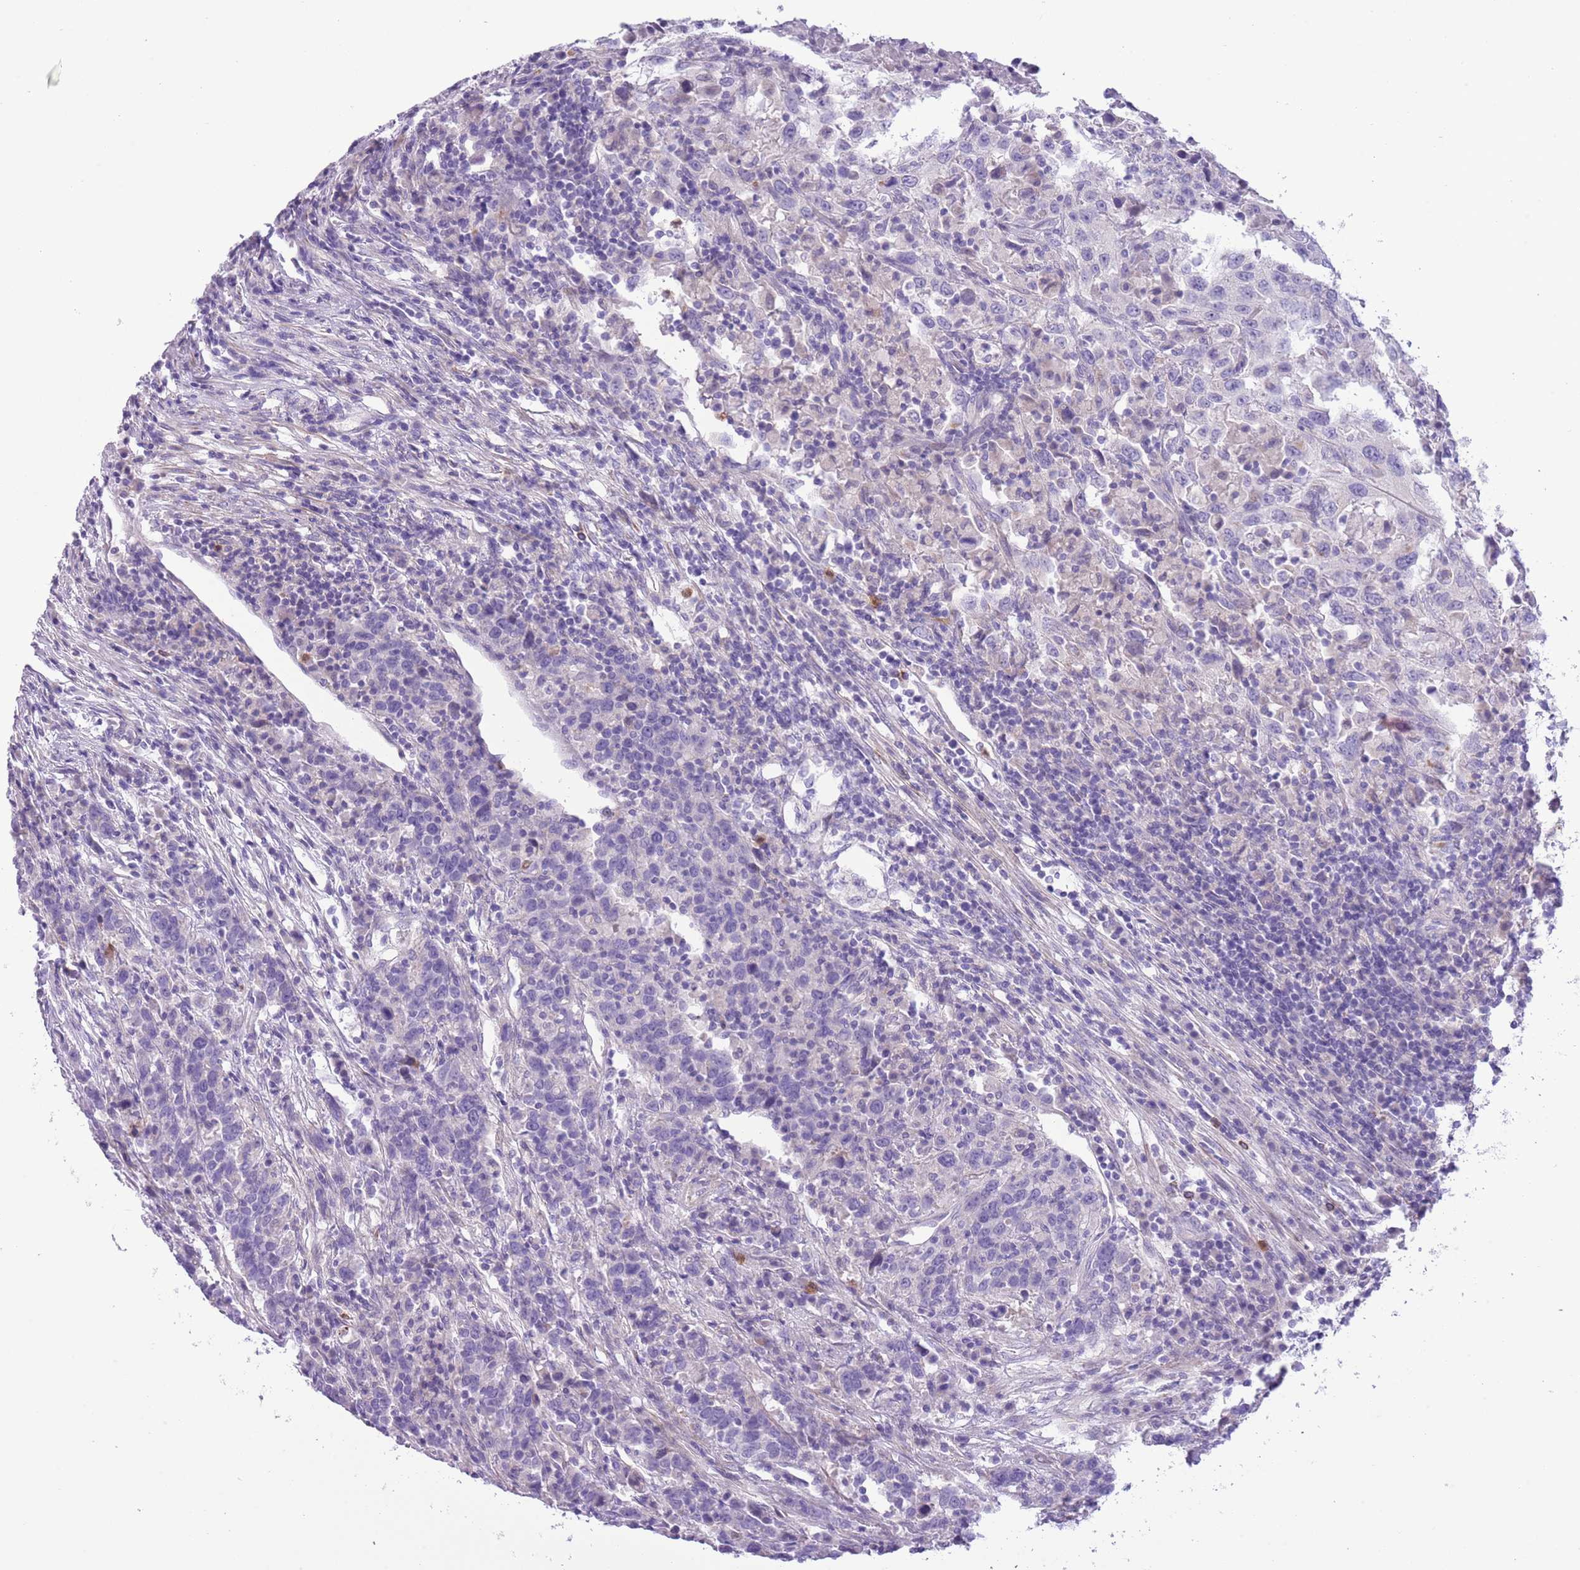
{"staining": {"intensity": "negative", "quantity": "none", "location": "none"}, "tissue": "urothelial cancer", "cell_type": "Tumor cells", "image_type": "cancer", "snomed": [{"axis": "morphology", "description": "Urothelial carcinoma, High grade"}, {"axis": "topography", "description": "Urinary bladder"}], "caption": "There is no significant staining in tumor cells of urothelial cancer. (Brightfield microscopy of DAB immunohistochemistry (IHC) at high magnification).", "gene": "OR6M1", "patient": {"sex": "male", "age": 61}}